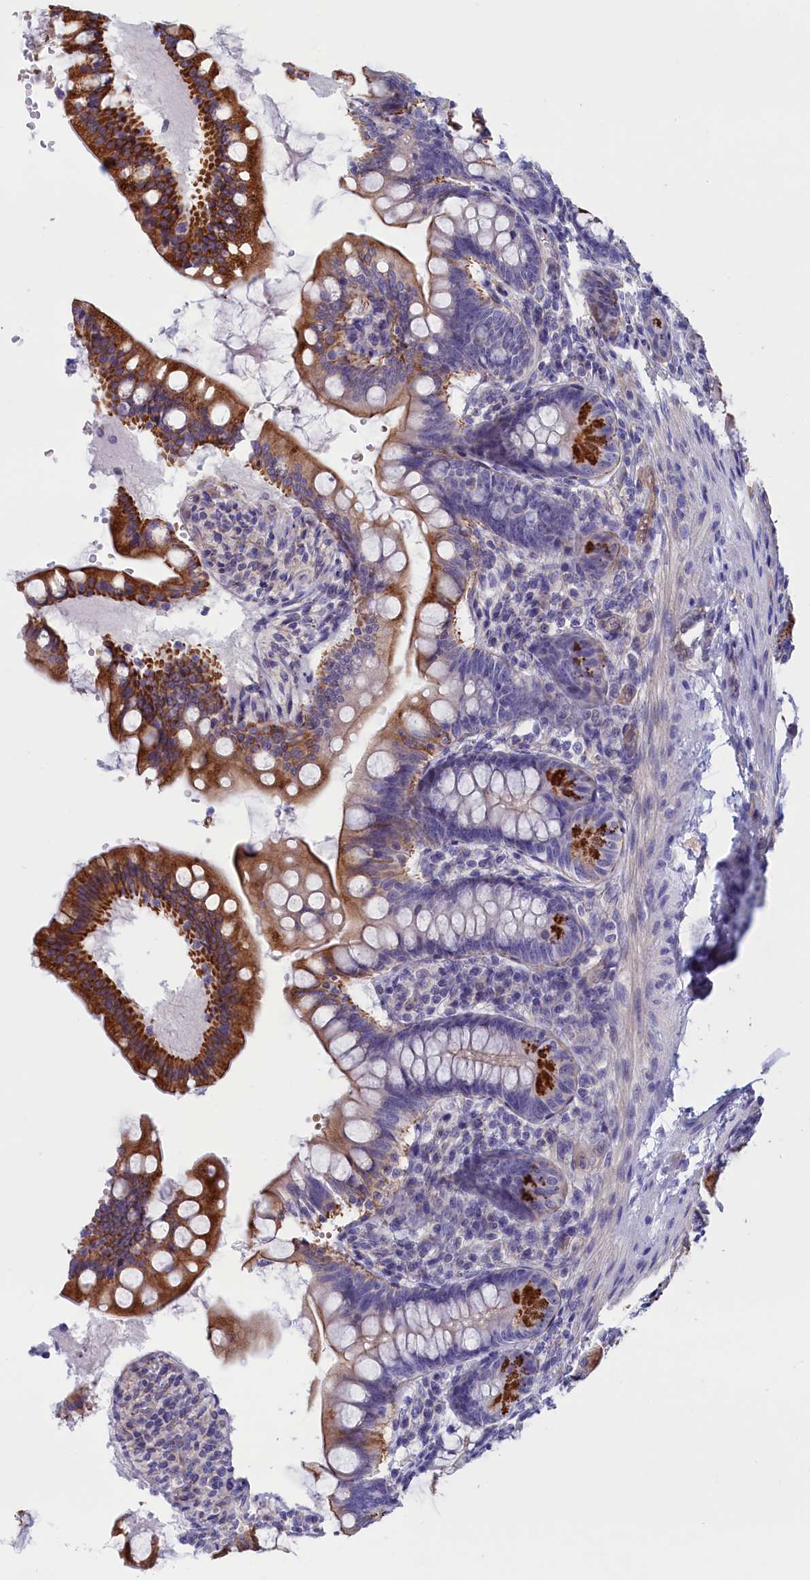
{"staining": {"intensity": "strong", "quantity": "<25%", "location": "cytoplasmic/membranous"}, "tissue": "small intestine", "cell_type": "Glandular cells", "image_type": "normal", "snomed": [{"axis": "morphology", "description": "Normal tissue, NOS"}, {"axis": "topography", "description": "Small intestine"}], "caption": "High-magnification brightfield microscopy of normal small intestine stained with DAB (brown) and counterstained with hematoxylin (blue). glandular cells exhibit strong cytoplasmic/membranous staining is appreciated in about<25% of cells.", "gene": "ABCC12", "patient": {"sex": "male", "age": 7}}